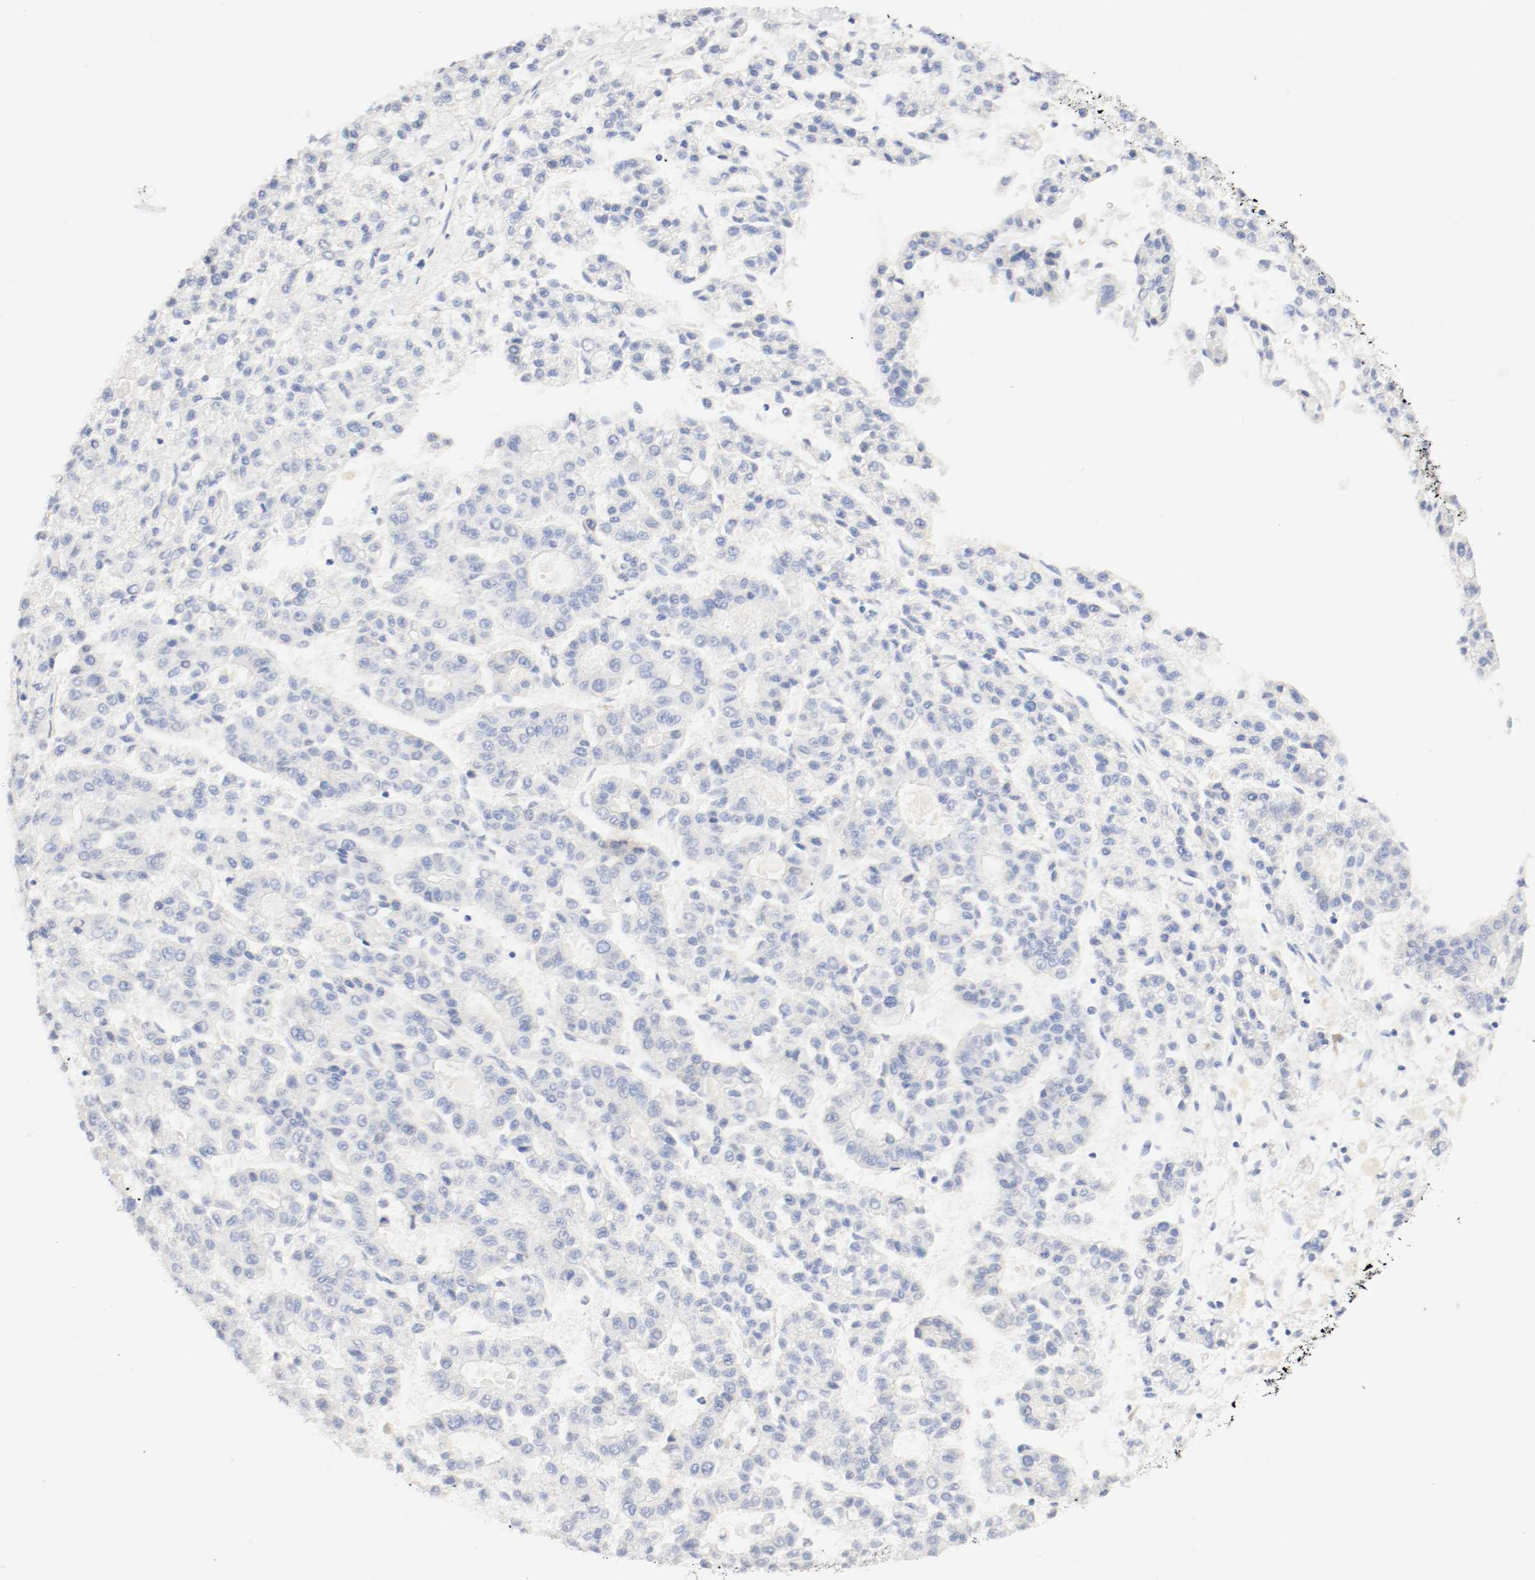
{"staining": {"intensity": "strong", "quantity": "25%-75%", "location": "cytoplasmic/membranous"}, "tissue": "liver cancer", "cell_type": "Tumor cells", "image_type": "cancer", "snomed": [{"axis": "morphology", "description": "Carcinoma, Hepatocellular, NOS"}, {"axis": "topography", "description": "Liver"}], "caption": "There is high levels of strong cytoplasmic/membranous expression in tumor cells of liver hepatocellular carcinoma, as demonstrated by immunohistochemical staining (brown color).", "gene": "GIT1", "patient": {"sex": "male", "age": 70}}